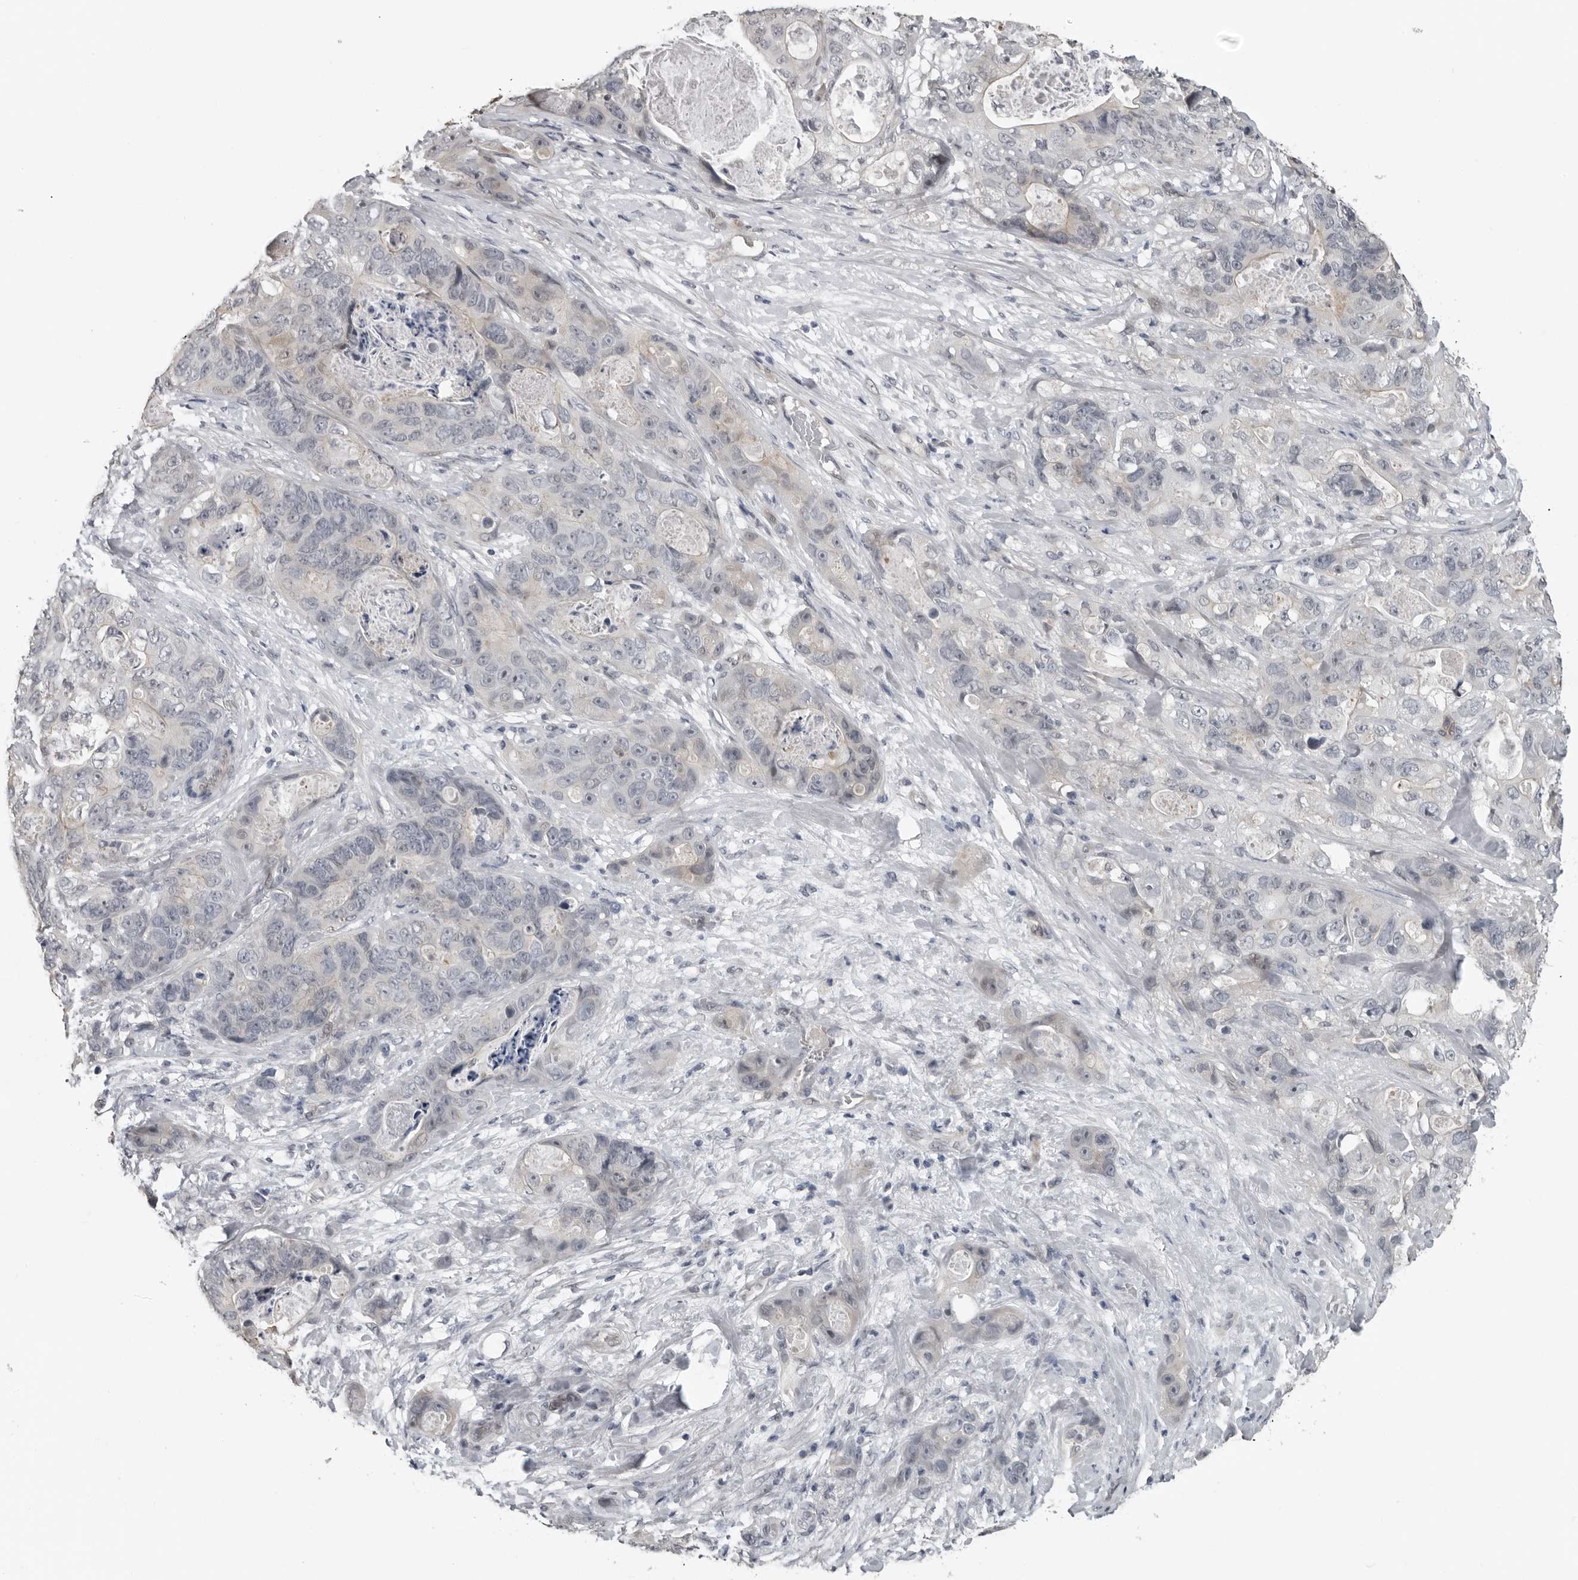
{"staining": {"intensity": "negative", "quantity": "none", "location": "none"}, "tissue": "stomach cancer", "cell_type": "Tumor cells", "image_type": "cancer", "snomed": [{"axis": "morphology", "description": "Normal tissue, NOS"}, {"axis": "morphology", "description": "Adenocarcinoma, NOS"}, {"axis": "topography", "description": "Stomach"}], "caption": "This is an IHC image of adenocarcinoma (stomach). There is no positivity in tumor cells.", "gene": "PRRX2", "patient": {"sex": "female", "age": 89}}